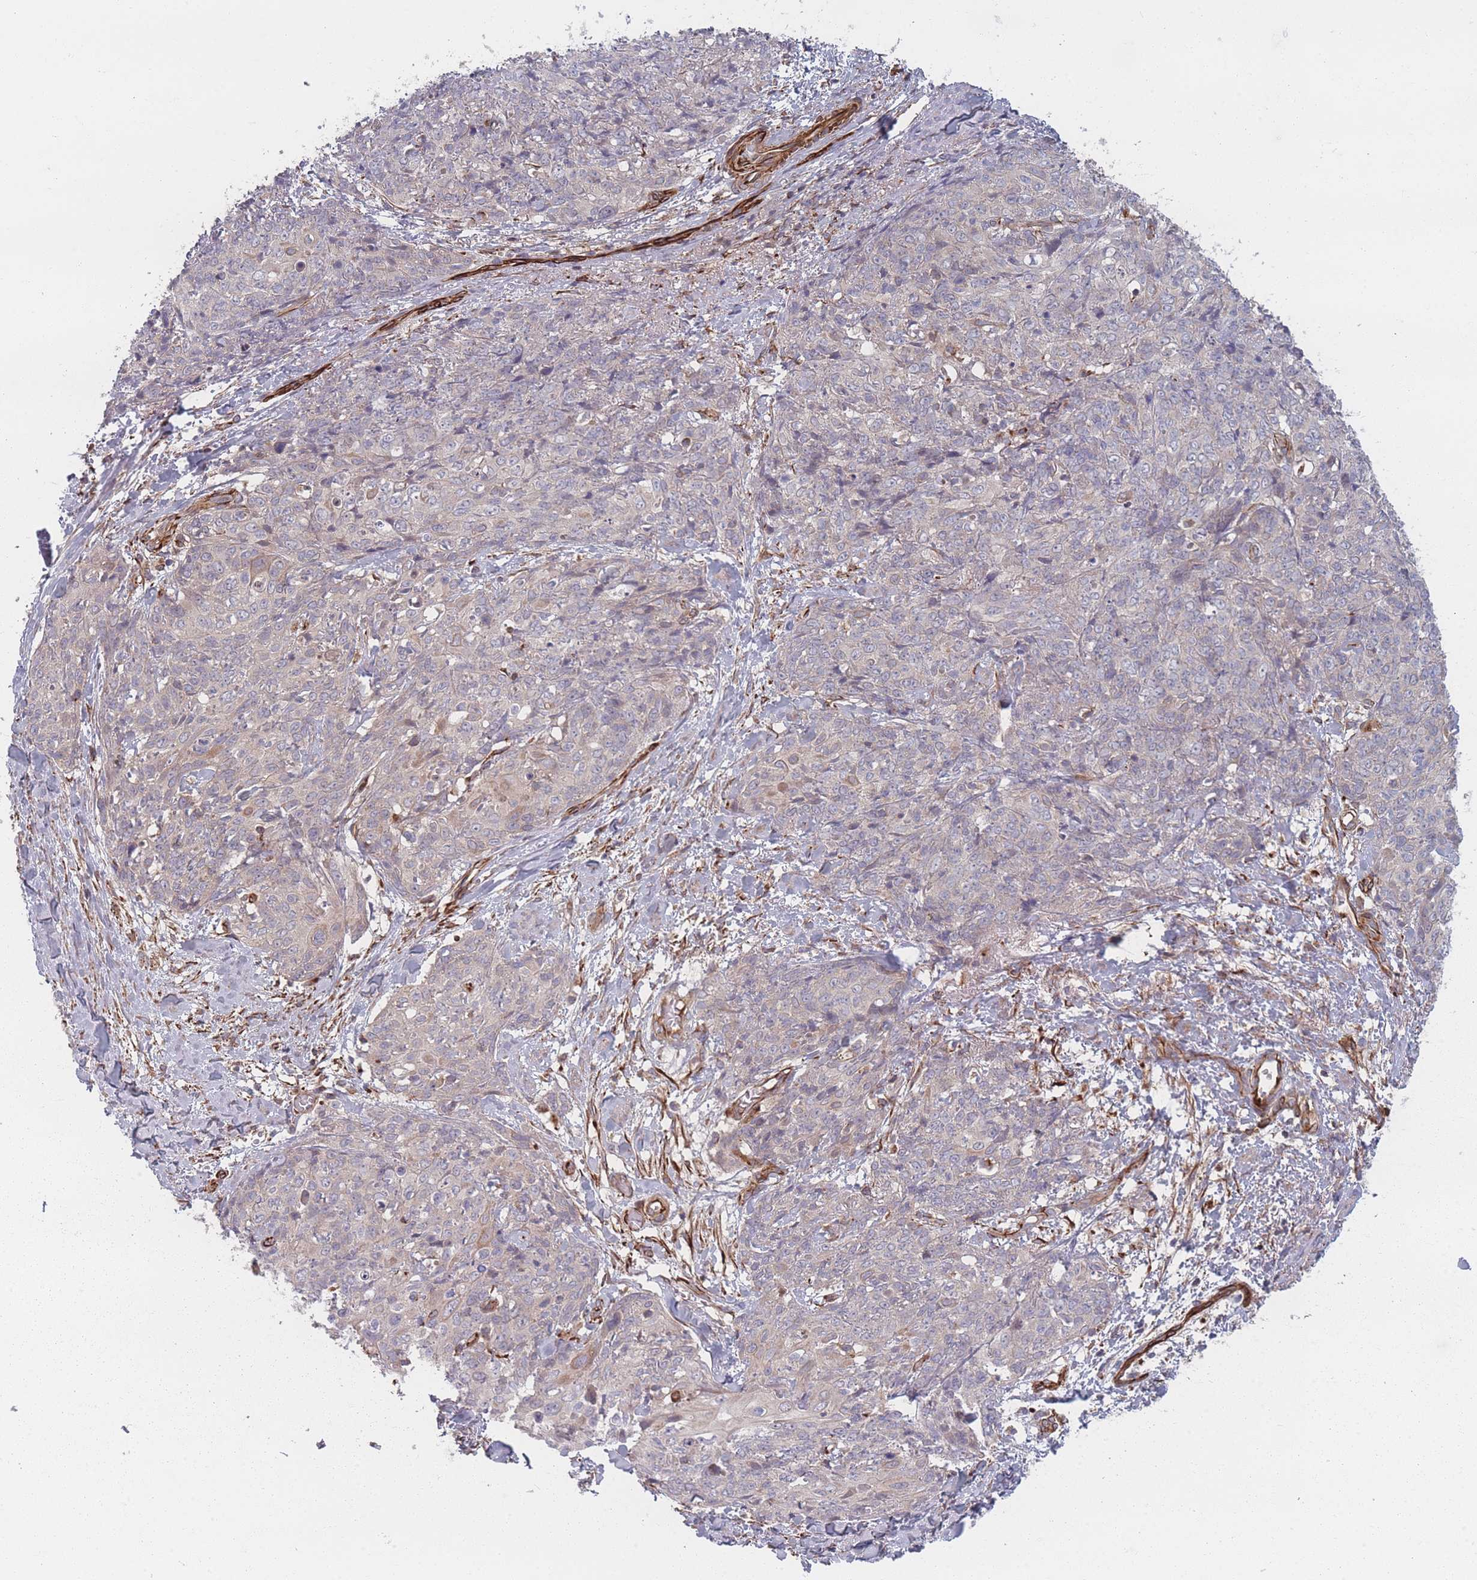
{"staining": {"intensity": "negative", "quantity": "none", "location": "none"}, "tissue": "skin cancer", "cell_type": "Tumor cells", "image_type": "cancer", "snomed": [{"axis": "morphology", "description": "Squamous cell carcinoma, NOS"}, {"axis": "topography", "description": "Skin"}, {"axis": "topography", "description": "Vulva"}], "caption": "Immunohistochemistry of human squamous cell carcinoma (skin) shows no staining in tumor cells.", "gene": "EEF1AKMT2", "patient": {"sex": "female", "age": 85}}